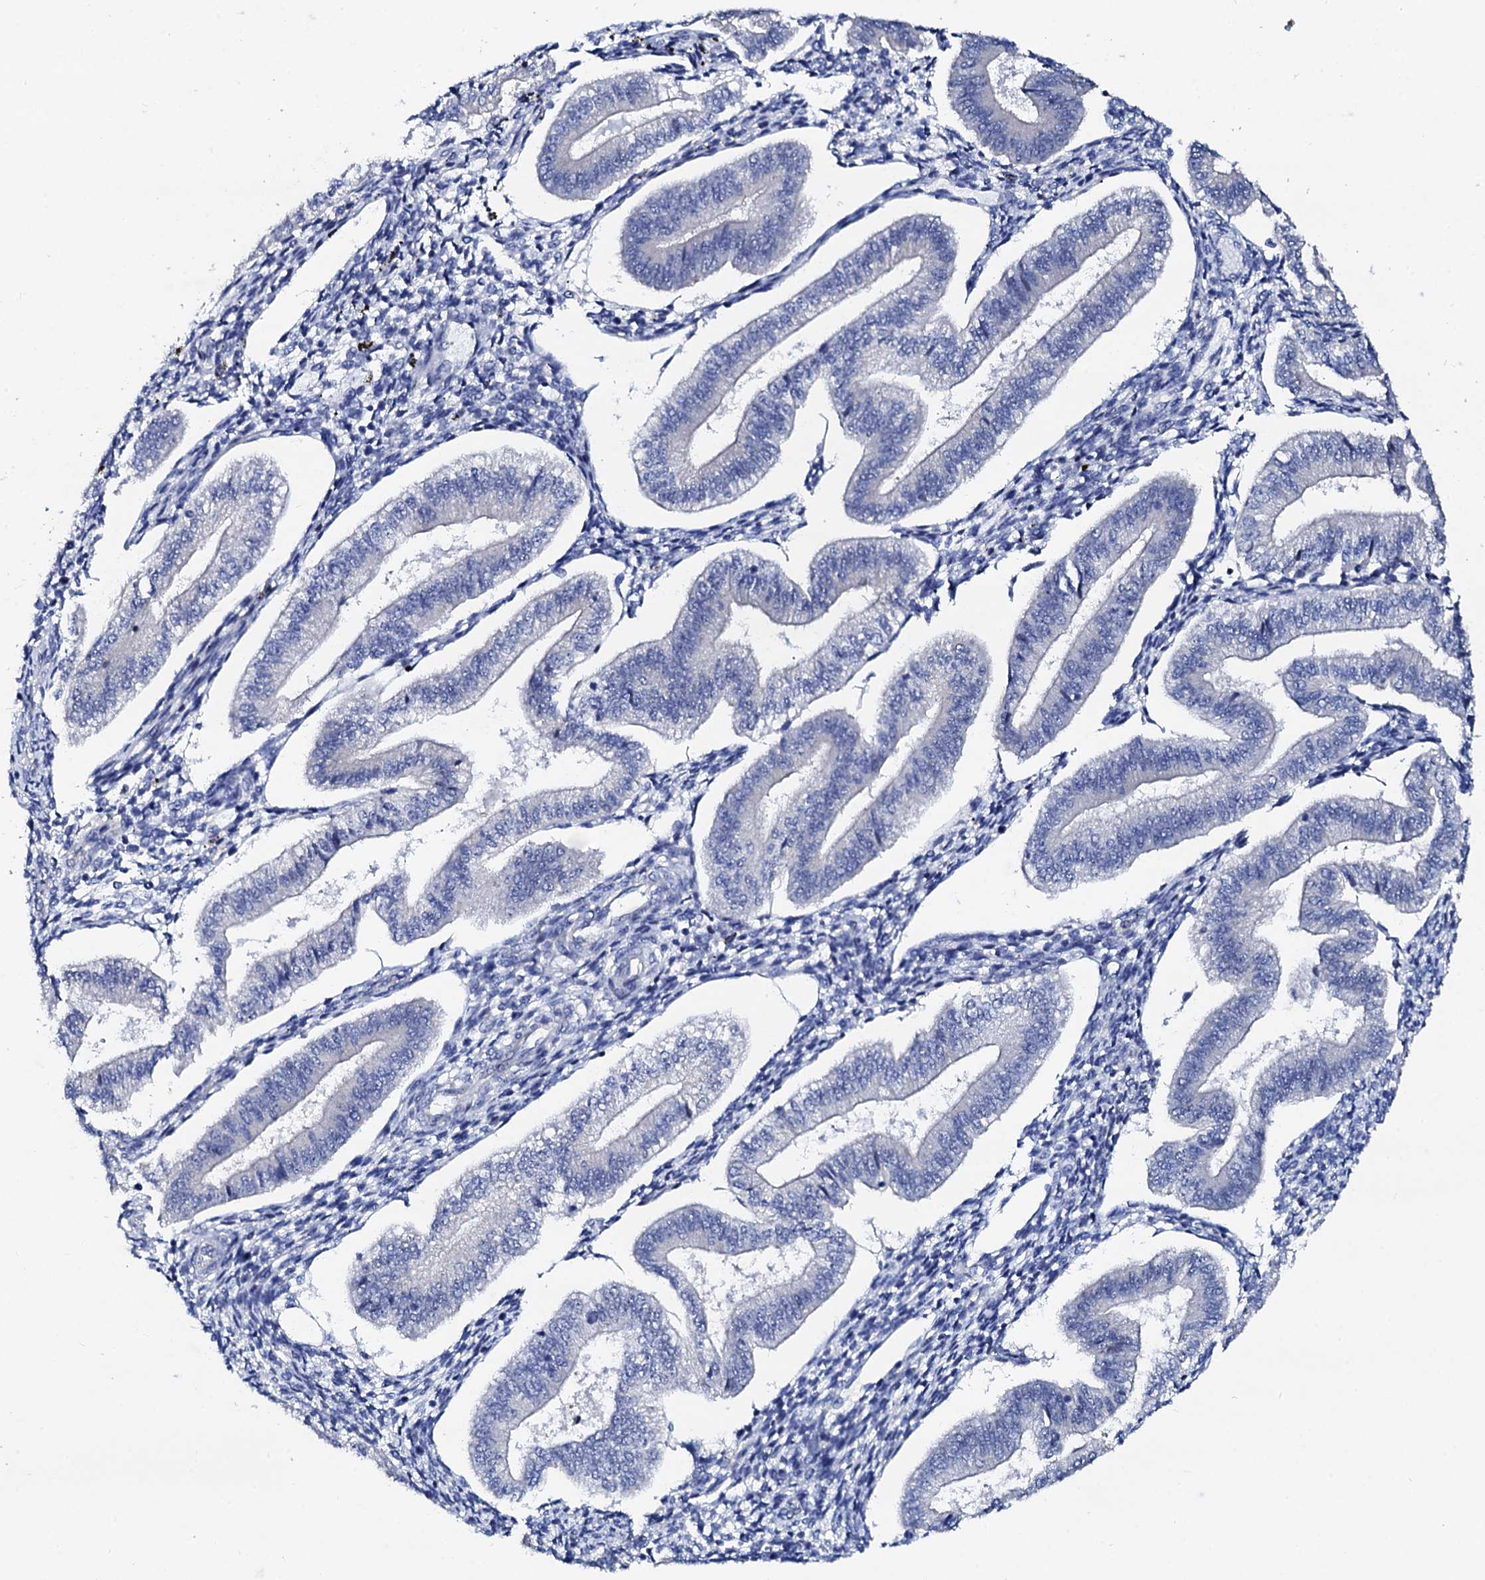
{"staining": {"intensity": "negative", "quantity": "none", "location": "none"}, "tissue": "endometrium", "cell_type": "Cells in endometrial stroma", "image_type": "normal", "snomed": [{"axis": "morphology", "description": "Normal tissue, NOS"}, {"axis": "topography", "description": "Endometrium"}], "caption": "Immunohistochemical staining of normal endometrium displays no significant expression in cells in endometrial stroma.", "gene": "TRDN", "patient": {"sex": "female", "age": 34}}